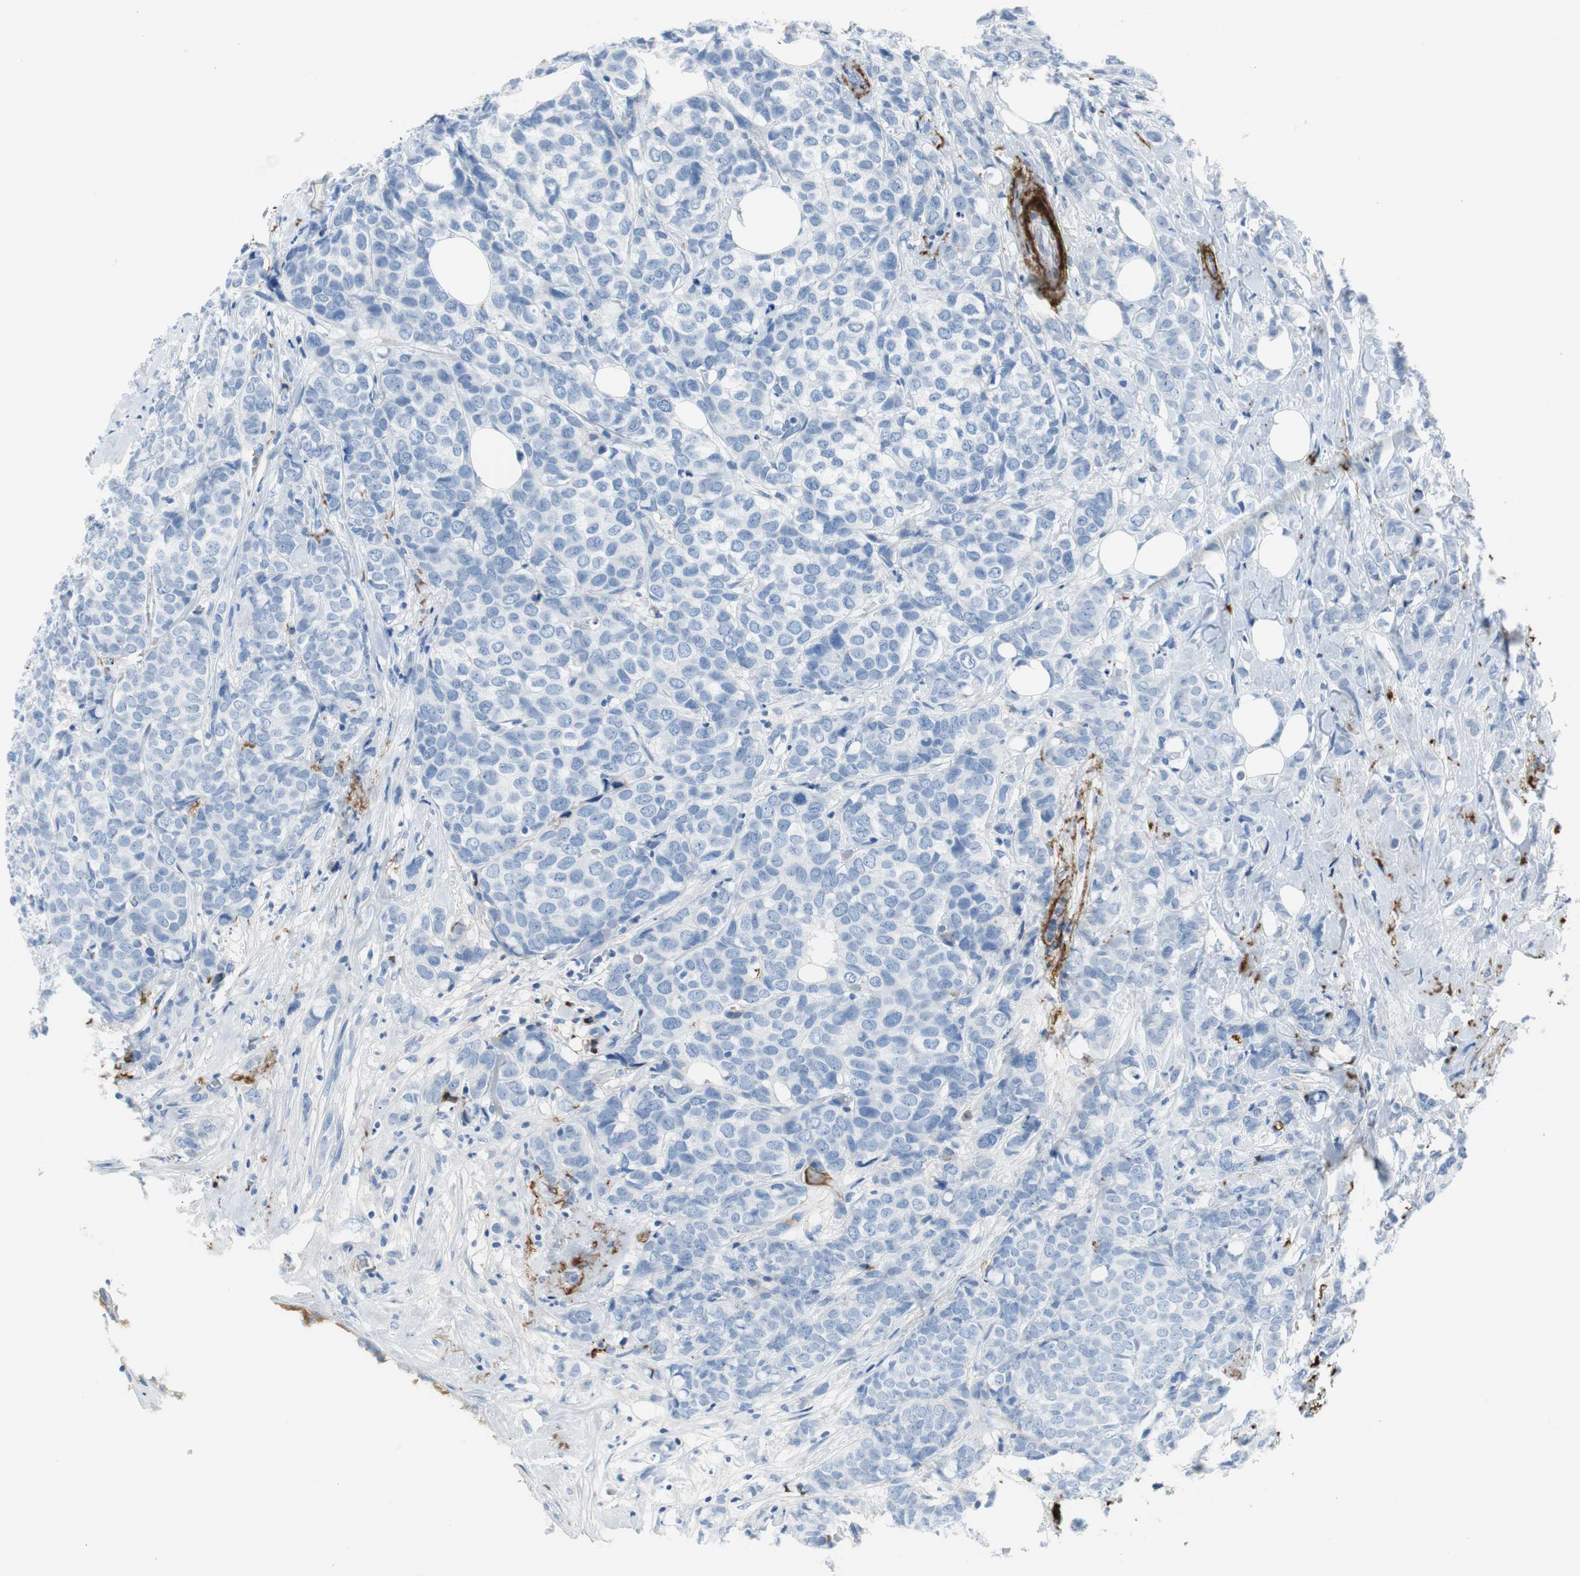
{"staining": {"intensity": "negative", "quantity": "none", "location": "none"}, "tissue": "breast cancer", "cell_type": "Tumor cells", "image_type": "cancer", "snomed": [{"axis": "morphology", "description": "Lobular carcinoma"}, {"axis": "topography", "description": "Breast"}], "caption": "Human breast cancer stained for a protein using immunohistochemistry displays no positivity in tumor cells.", "gene": "APCS", "patient": {"sex": "female", "age": 60}}